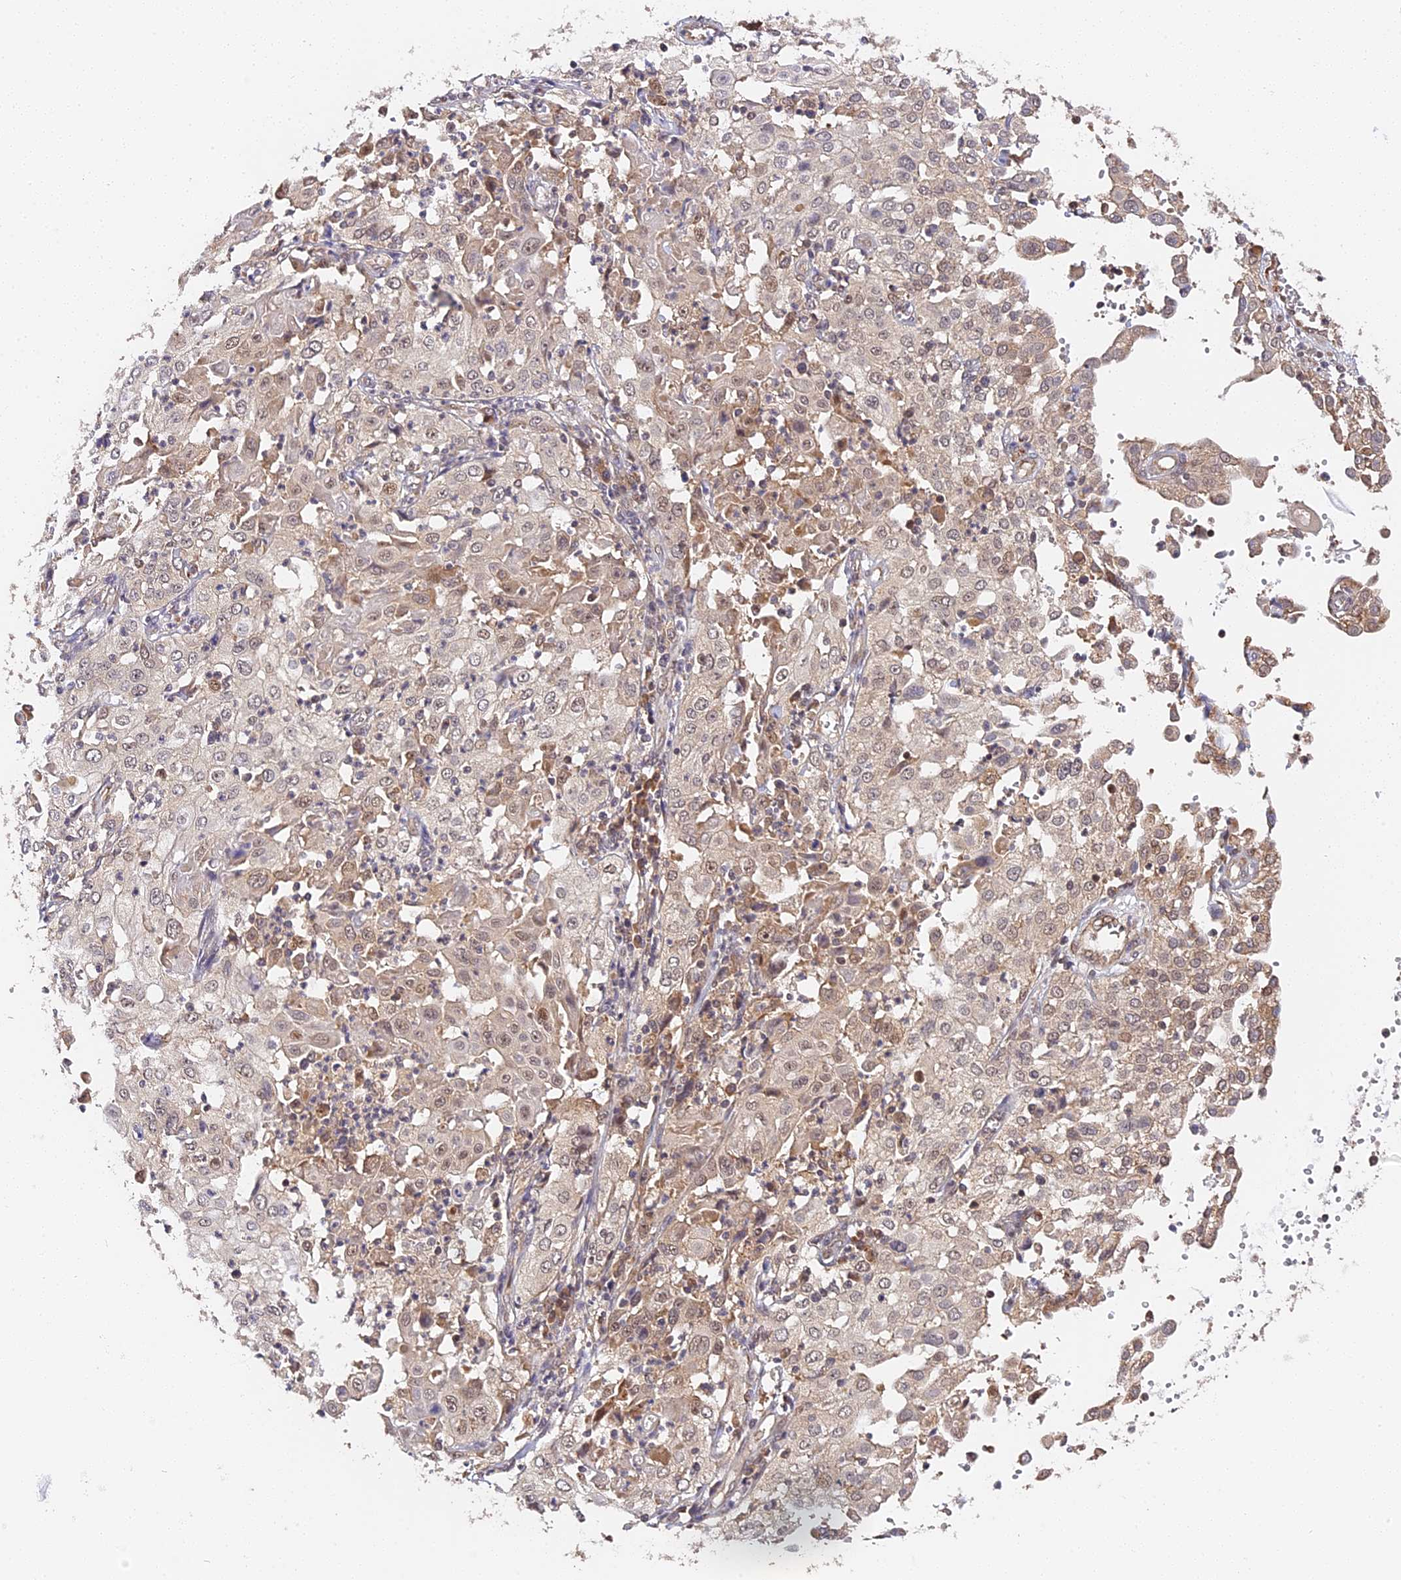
{"staining": {"intensity": "weak", "quantity": "25%-75%", "location": "nuclear"}, "tissue": "cervical cancer", "cell_type": "Tumor cells", "image_type": "cancer", "snomed": [{"axis": "morphology", "description": "Squamous cell carcinoma, NOS"}, {"axis": "topography", "description": "Cervix"}], "caption": "Cervical cancer stained for a protein exhibits weak nuclear positivity in tumor cells. (brown staining indicates protein expression, while blue staining denotes nuclei).", "gene": "IMPACT", "patient": {"sex": "female", "age": 39}}